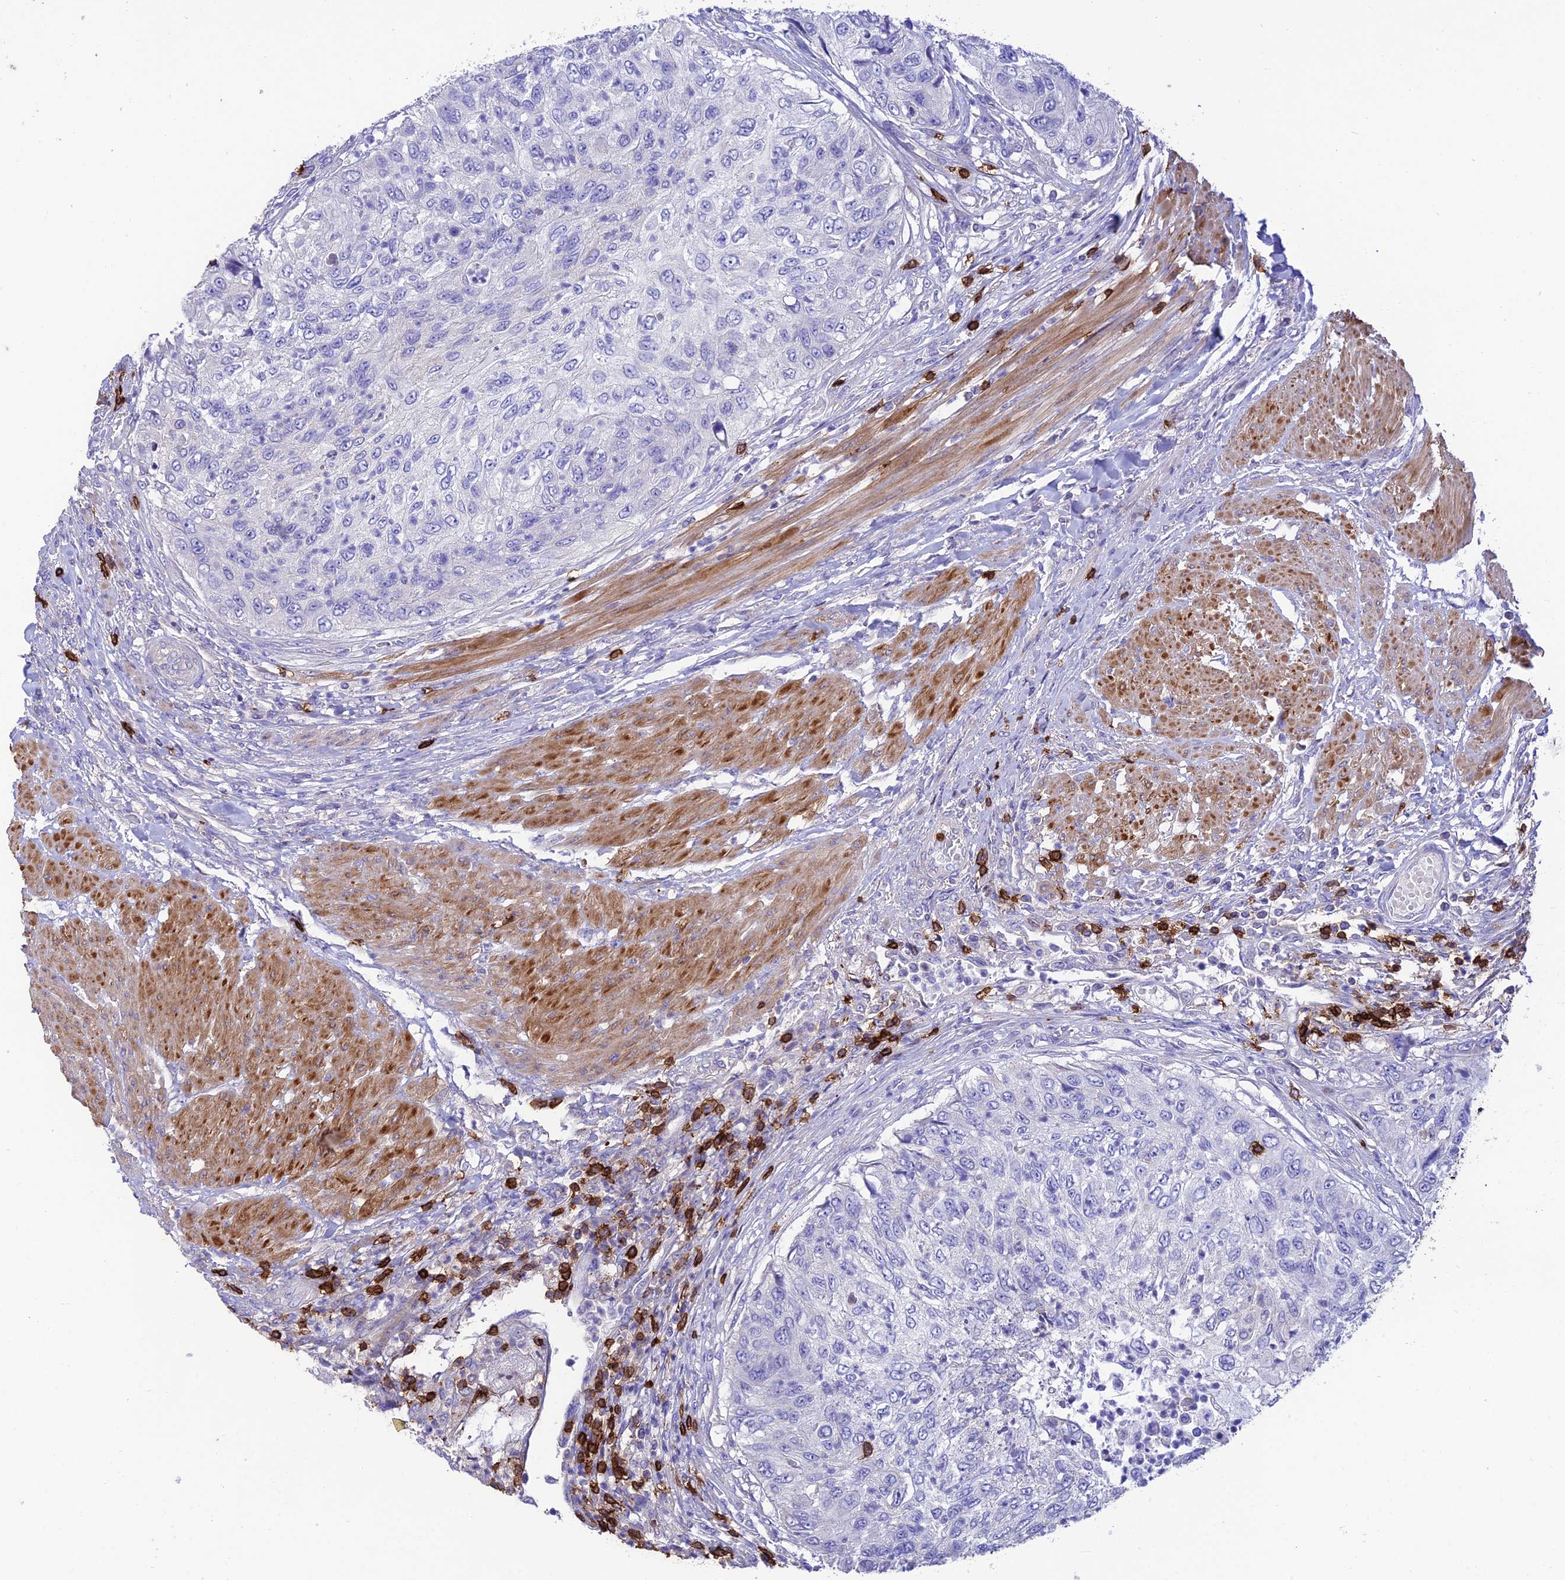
{"staining": {"intensity": "negative", "quantity": "none", "location": "none"}, "tissue": "urothelial cancer", "cell_type": "Tumor cells", "image_type": "cancer", "snomed": [{"axis": "morphology", "description": "Urothelial carcinoma, High grade"}, {"axis": "topography", "description": "Urinary bladder"}], "caption": "Tumor cells show no significant protein staining in urothelial cancer.", "gene": "PTPRCAP", "patient": {"sex": "female", "age": 60}}